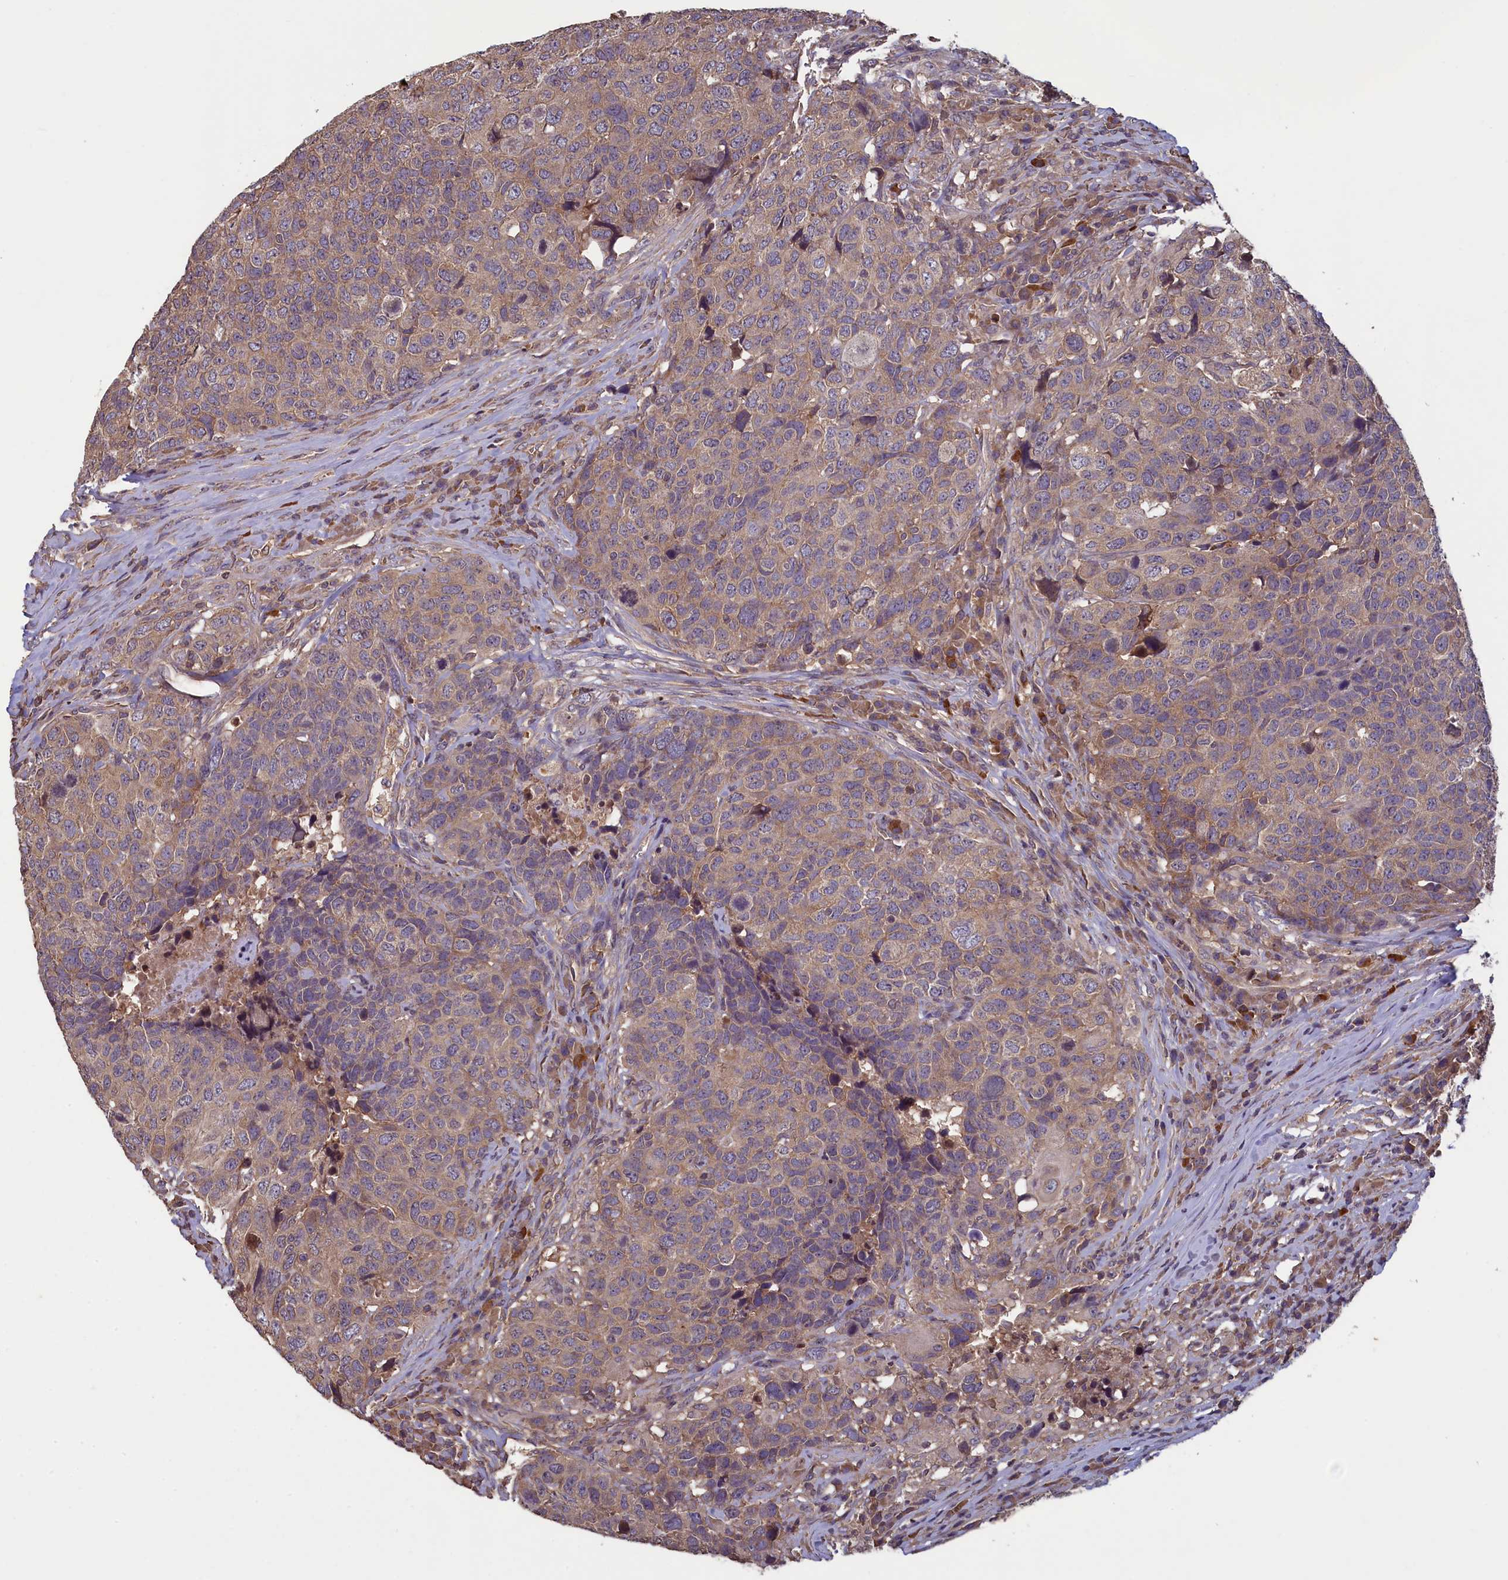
{"staining": {"intensity": "weak", "quantity": ">75%", "location": "cytoplasmic/membranous"}, "tissue": "head and neck cancer", "cell_type": "Tumor cells", "image_type": "cancer", "snomed": [{"axis": "morphology", "description": "Squamous cell carcinoma, NOS"}, {"axis": "topography", "description": "Head-Neck"}], "caption": "The photomicrograph reveals immunohistochemical staining of head and neck cancer (squamous cell carcinoma). There is weak cytoplasmic/membranous staining is seen in about >75% of tumor cells.", "gene": "NUDT6", "patient": {"sex": "male", "age": 66}}